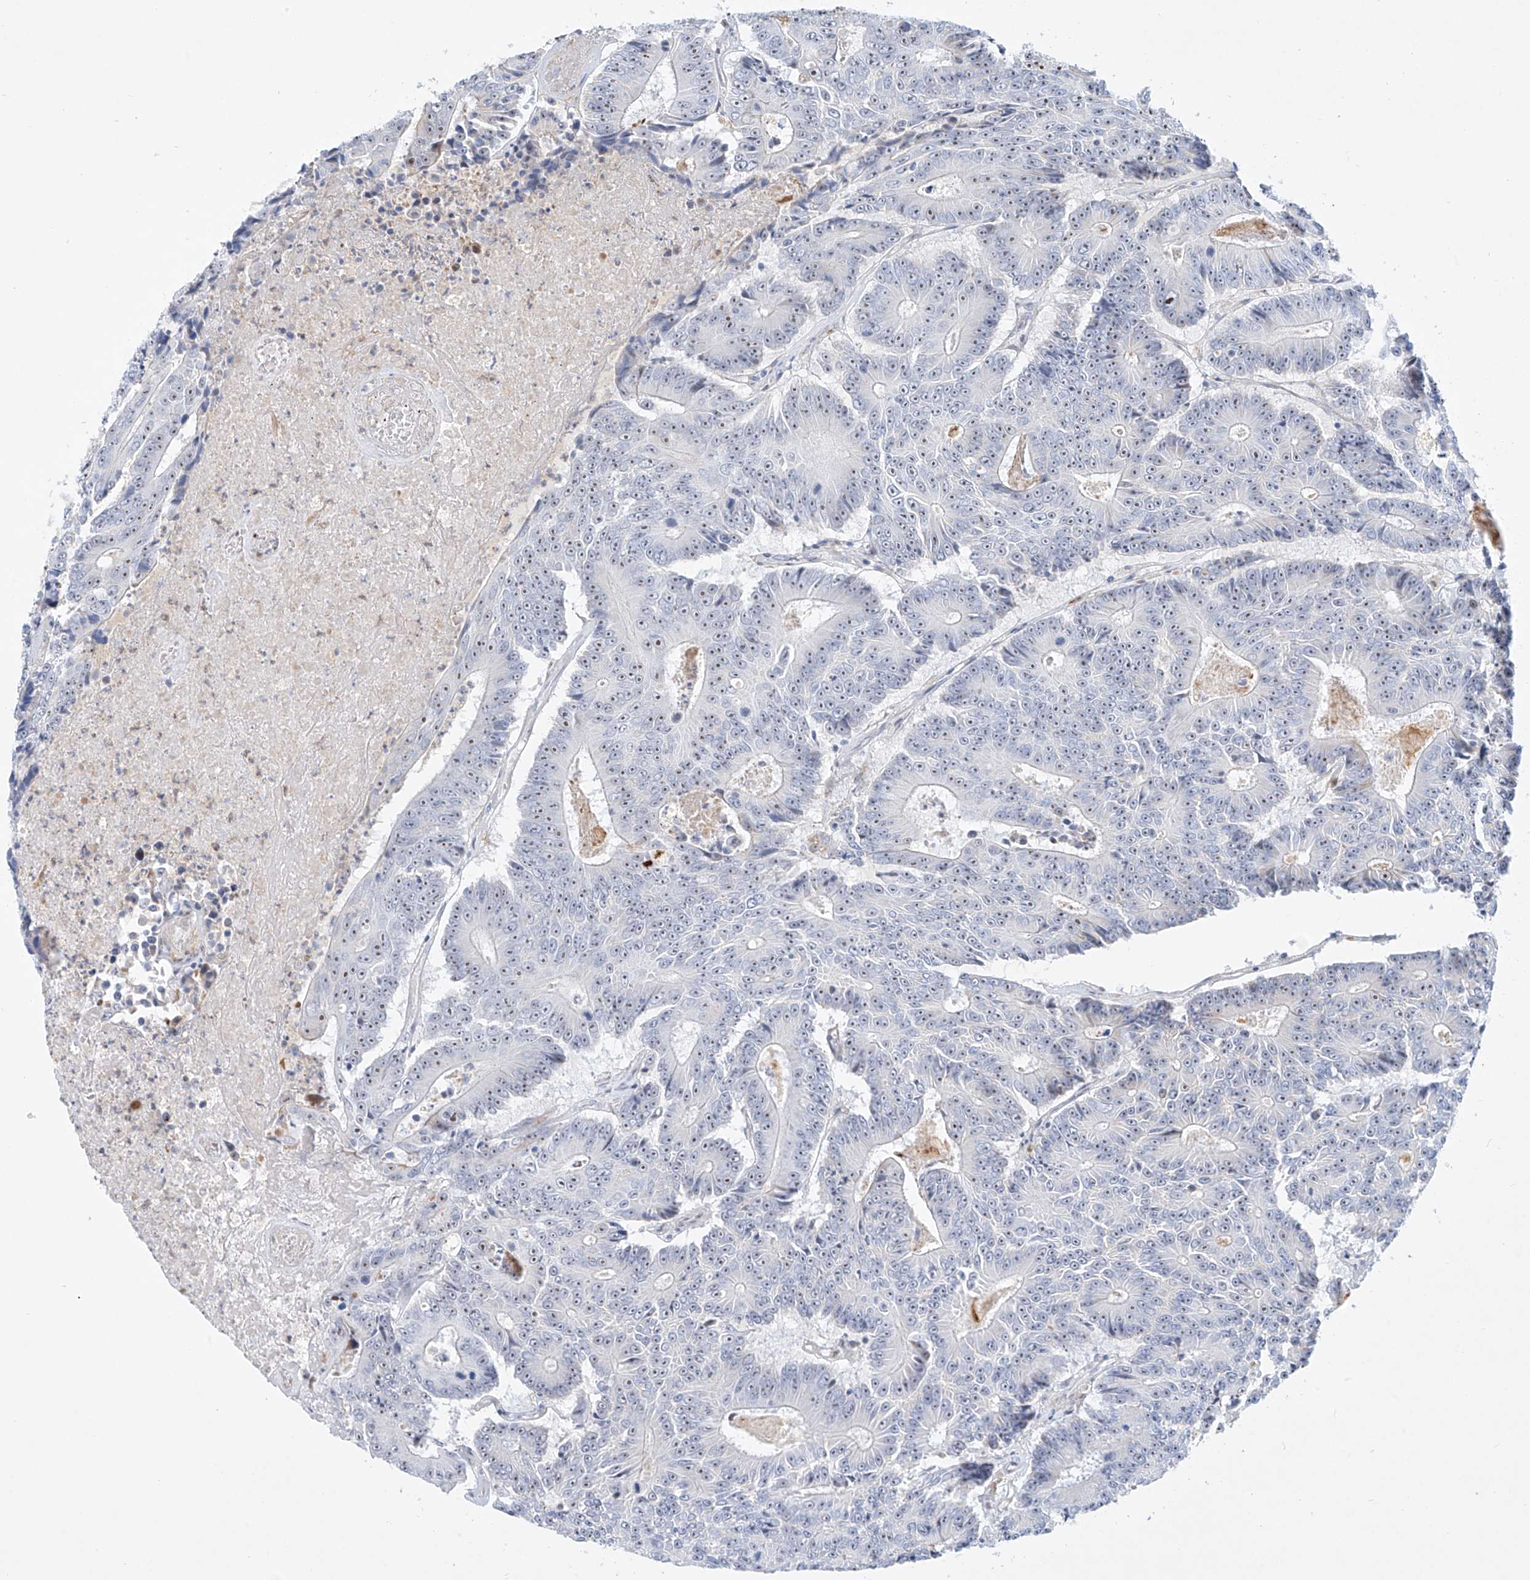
{"staining": {"intensity": "weak", "quantity": "<25%", "location": "nuclear"}, "tissue": "colorectal cancer", "cell_type": "Tumor cells", "image_type": "cancer", "snomed": [{"axis": "morphology", "description": "Adenocarcinoma, NOS"}, {"axis": "topography", "description": "Colon"}], "caption": "Colorectal cancer (adenocarcinoma) stained for a protein using immunohistochemistry shows no positivity tumor cells.", "gene": "SNU13", "patient": {"sex": "male", "age": 83}}